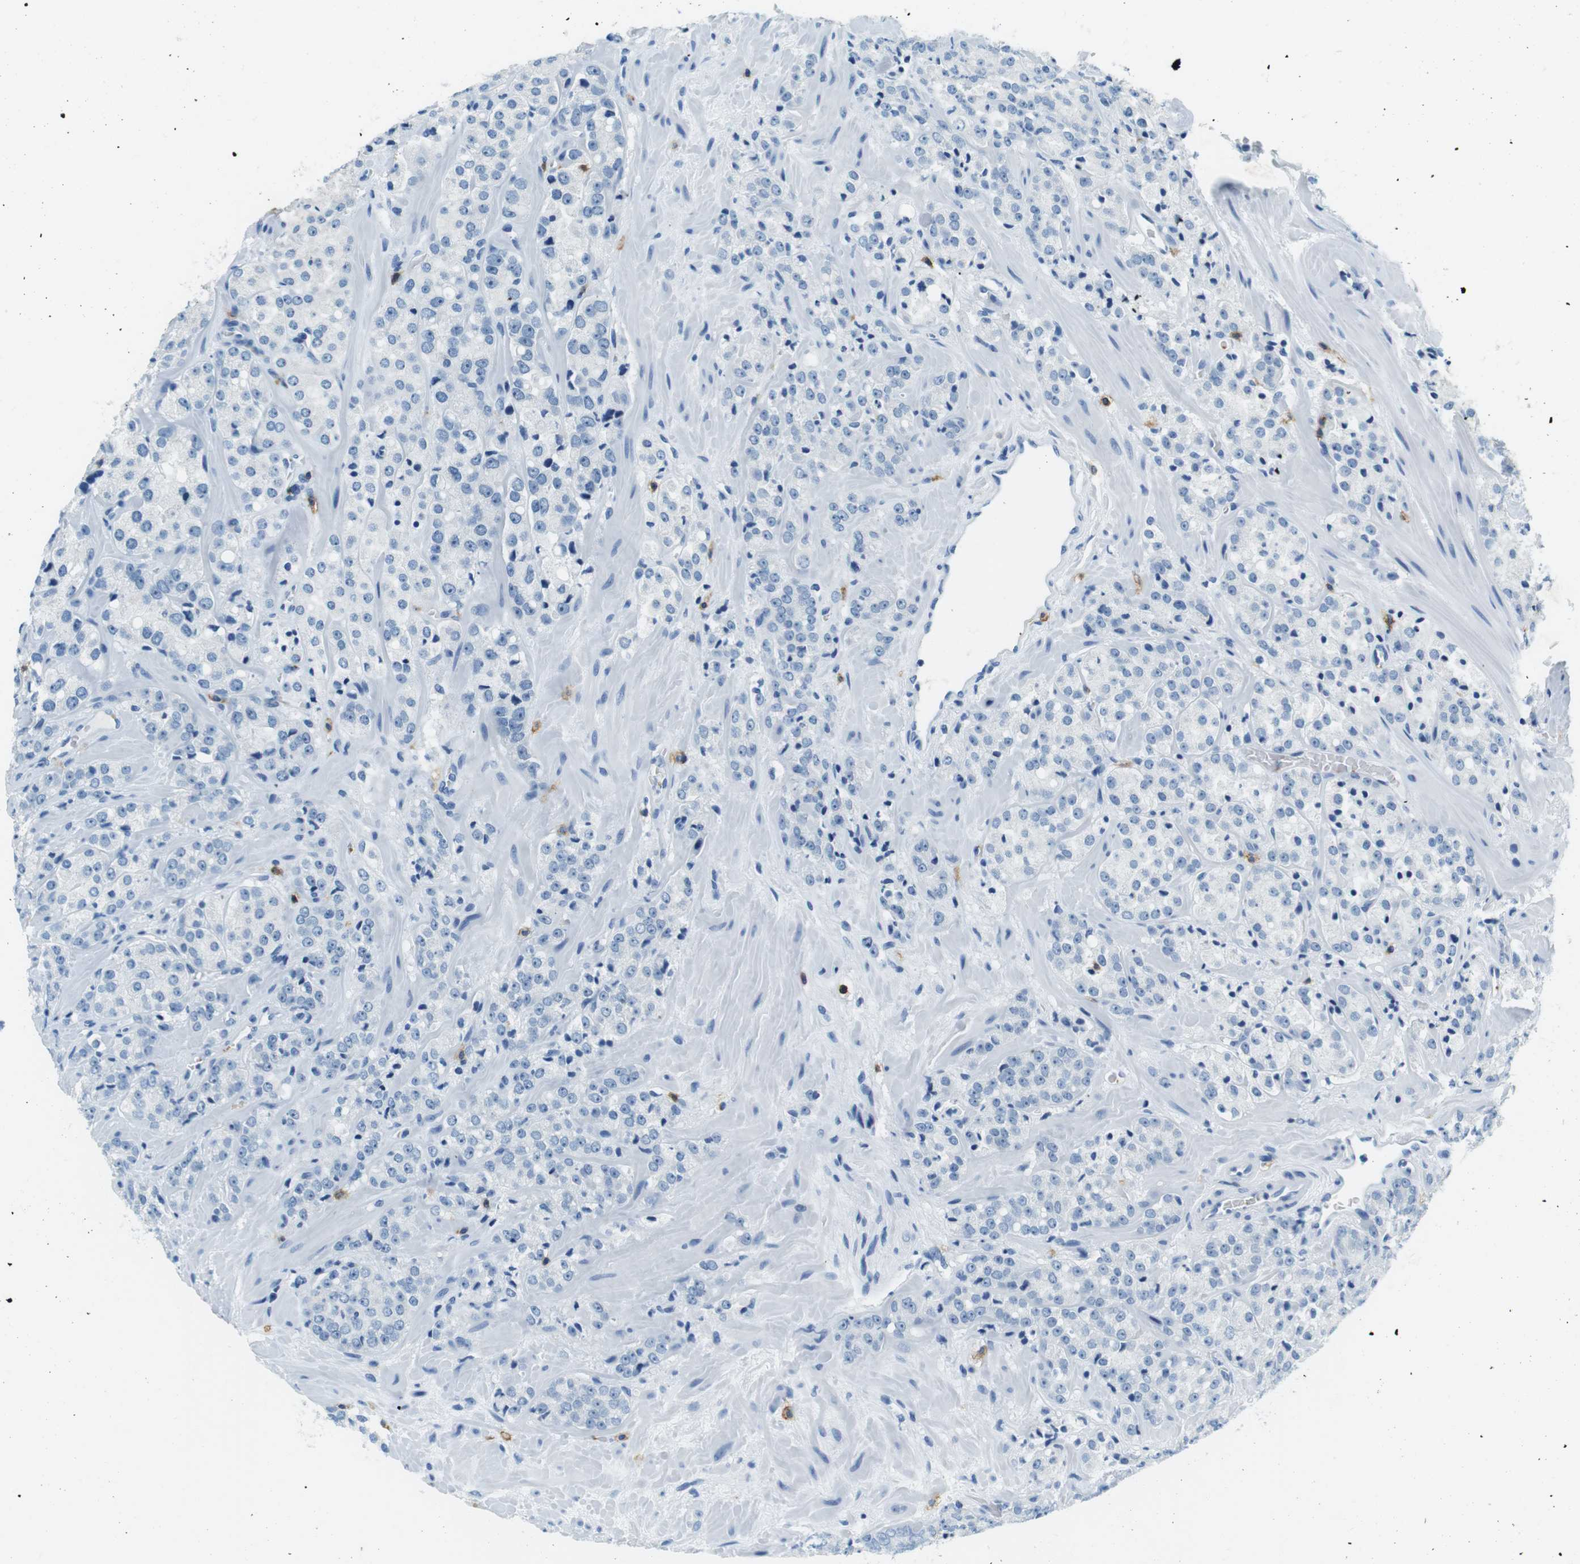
{"staining": {"intensity": "negative", "quantity": "none", "location": "none"}, "tissue": "prostate cancer", "cell_type": "Tumor cells", "image_type": "cancer", "snomed": [{"axis": "morphology", "description": "Adenocarcinoma, High grade"}, {"axis": "topography", "description": "Prostate"}], "caption": "An immunohistochemistry histopathology image of prostate high-grade adenocarcinoma is shown. There is no staining in tumor cells of prostate high-grade adenocarcinoma.", "gene": "LAT", "patient": {"sex": "male", "age": 64}}